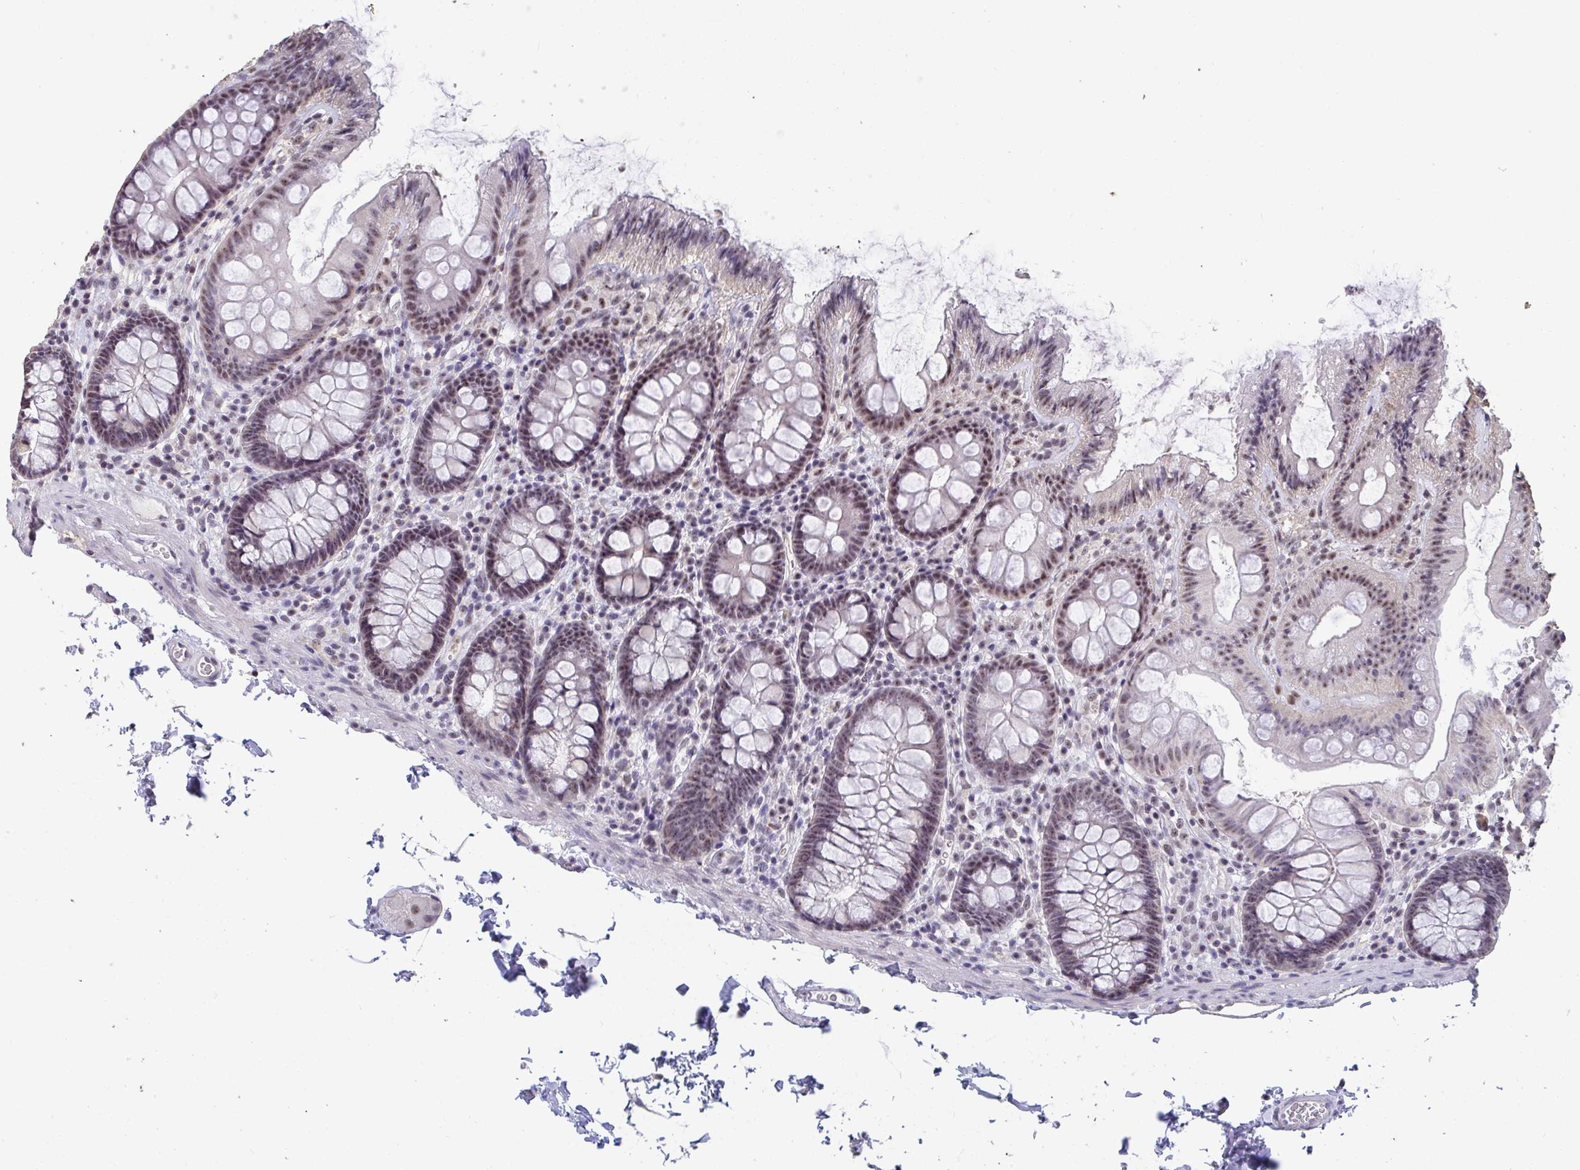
{"staining": {"intensity": "negative", "quantity": "none", "location": "none"}, "tissue": "colon", "cell_type": "Endothelial cells", "image_type": "normal", "snomed": [{"axis": "morphology", "description": "Normal tissue, NOS"}, {"axis": "topography", "description": "Colon"}], "caption": "Immunohistochemistry (IHC) image of unremarkable colon: colon stained with DAB (3,3'-diaminobenzidine) exhibits no significant protein expression in endothelial cells. Brightfield microscopy of immunohistochemistry (IHC) stained with DAB (brown) and hematoxylin (blue), captured at high magnification.", "gene": "SENP3", "patient": {"sex": "male", "age": 84}}